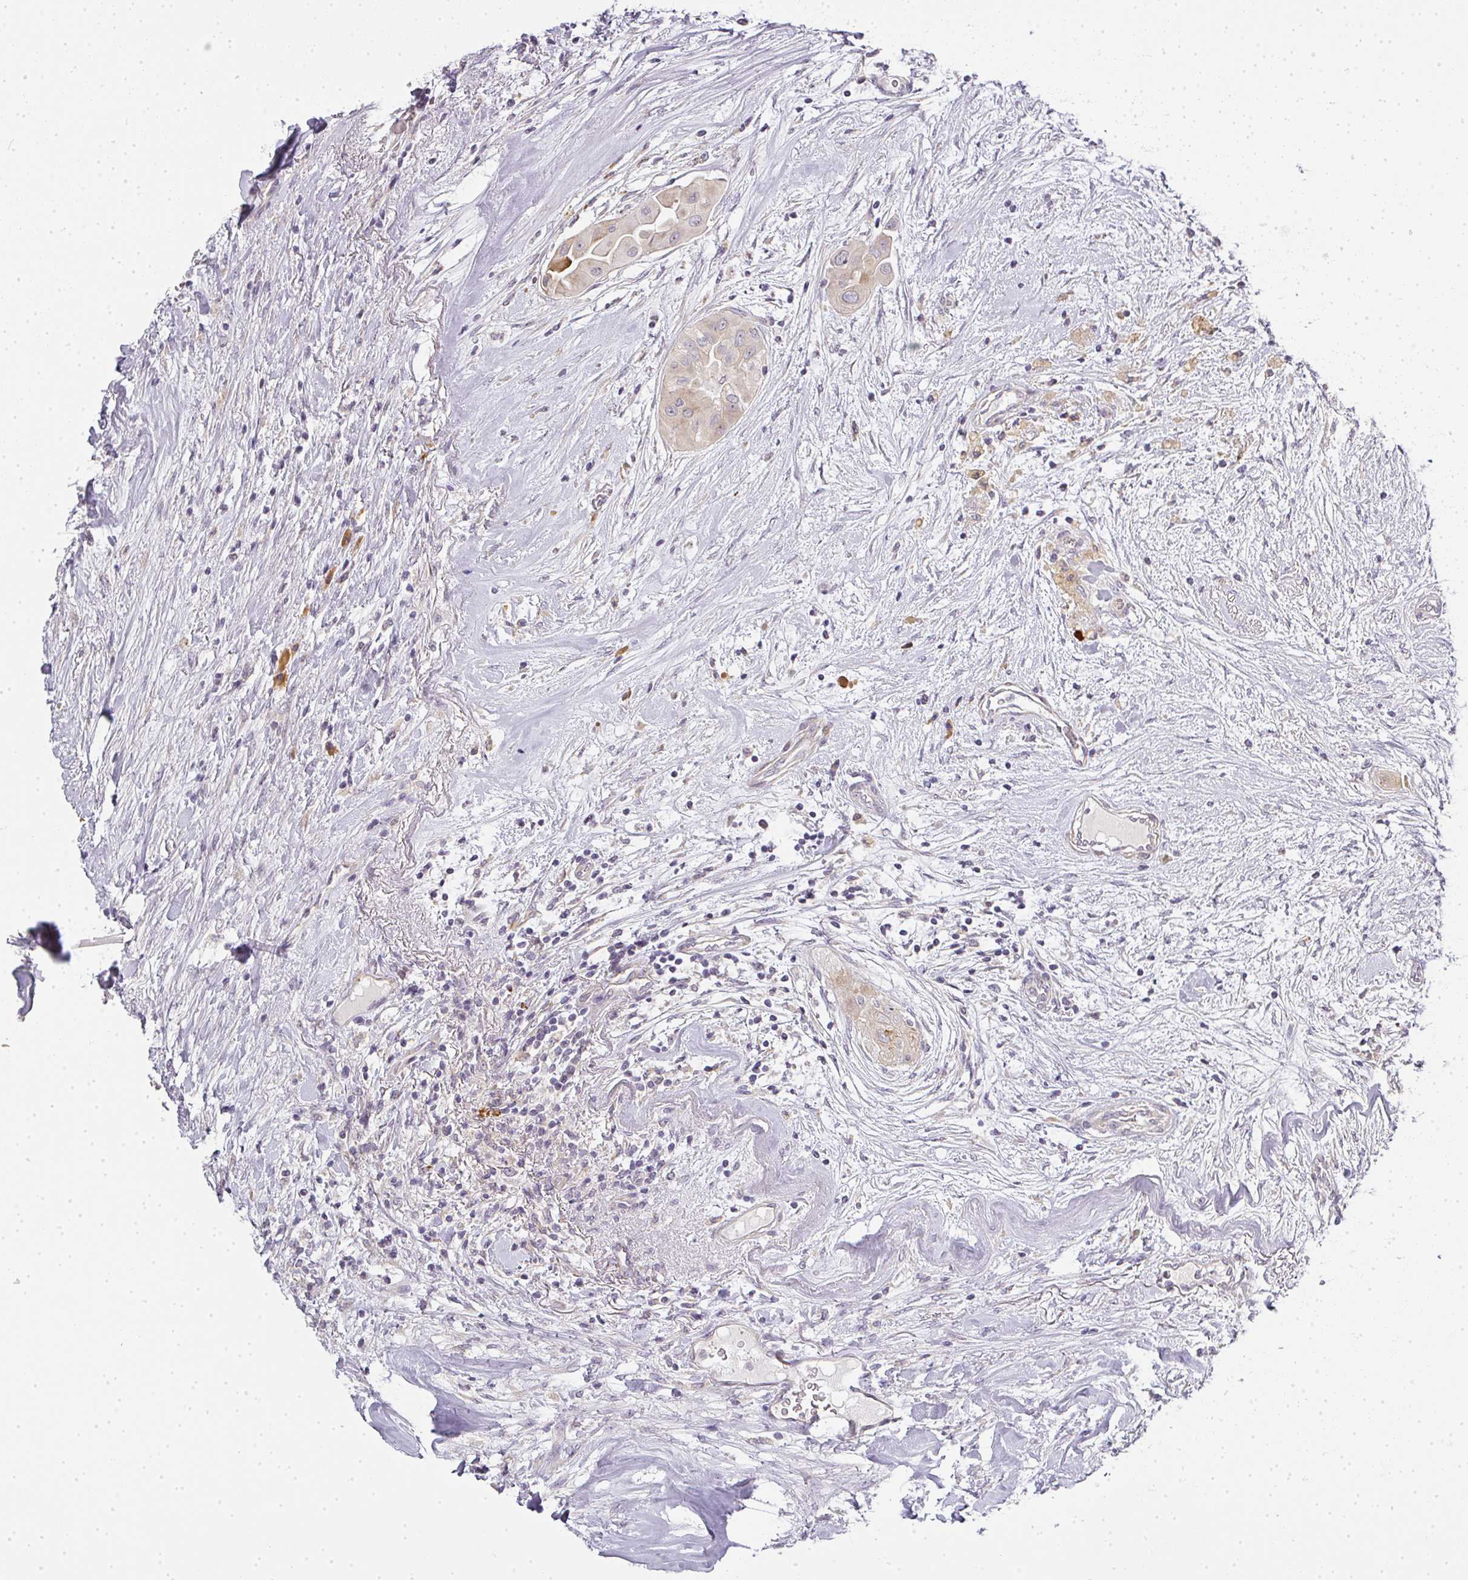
{"staining": {"intensity": "weak", "quantity": "<25%", "location": "cytoplasmic/membranous"}, "tissue": "thyroid cancer", "cell_type": "Tumor cells", "image_type": "cancer", "snomed": [{"axis": "morphology", "description": "Papillary adenocarcinoma, NOS"}, {"axis": "topography", "description": "Thyroid gland"}], "caption": "A histopathology image of human thyroid cancer (papillary adenocarcinoma) is negative for staining in tumor cells.", "gene": "MED19", "patient": {"sex": "female", "age": 59}}